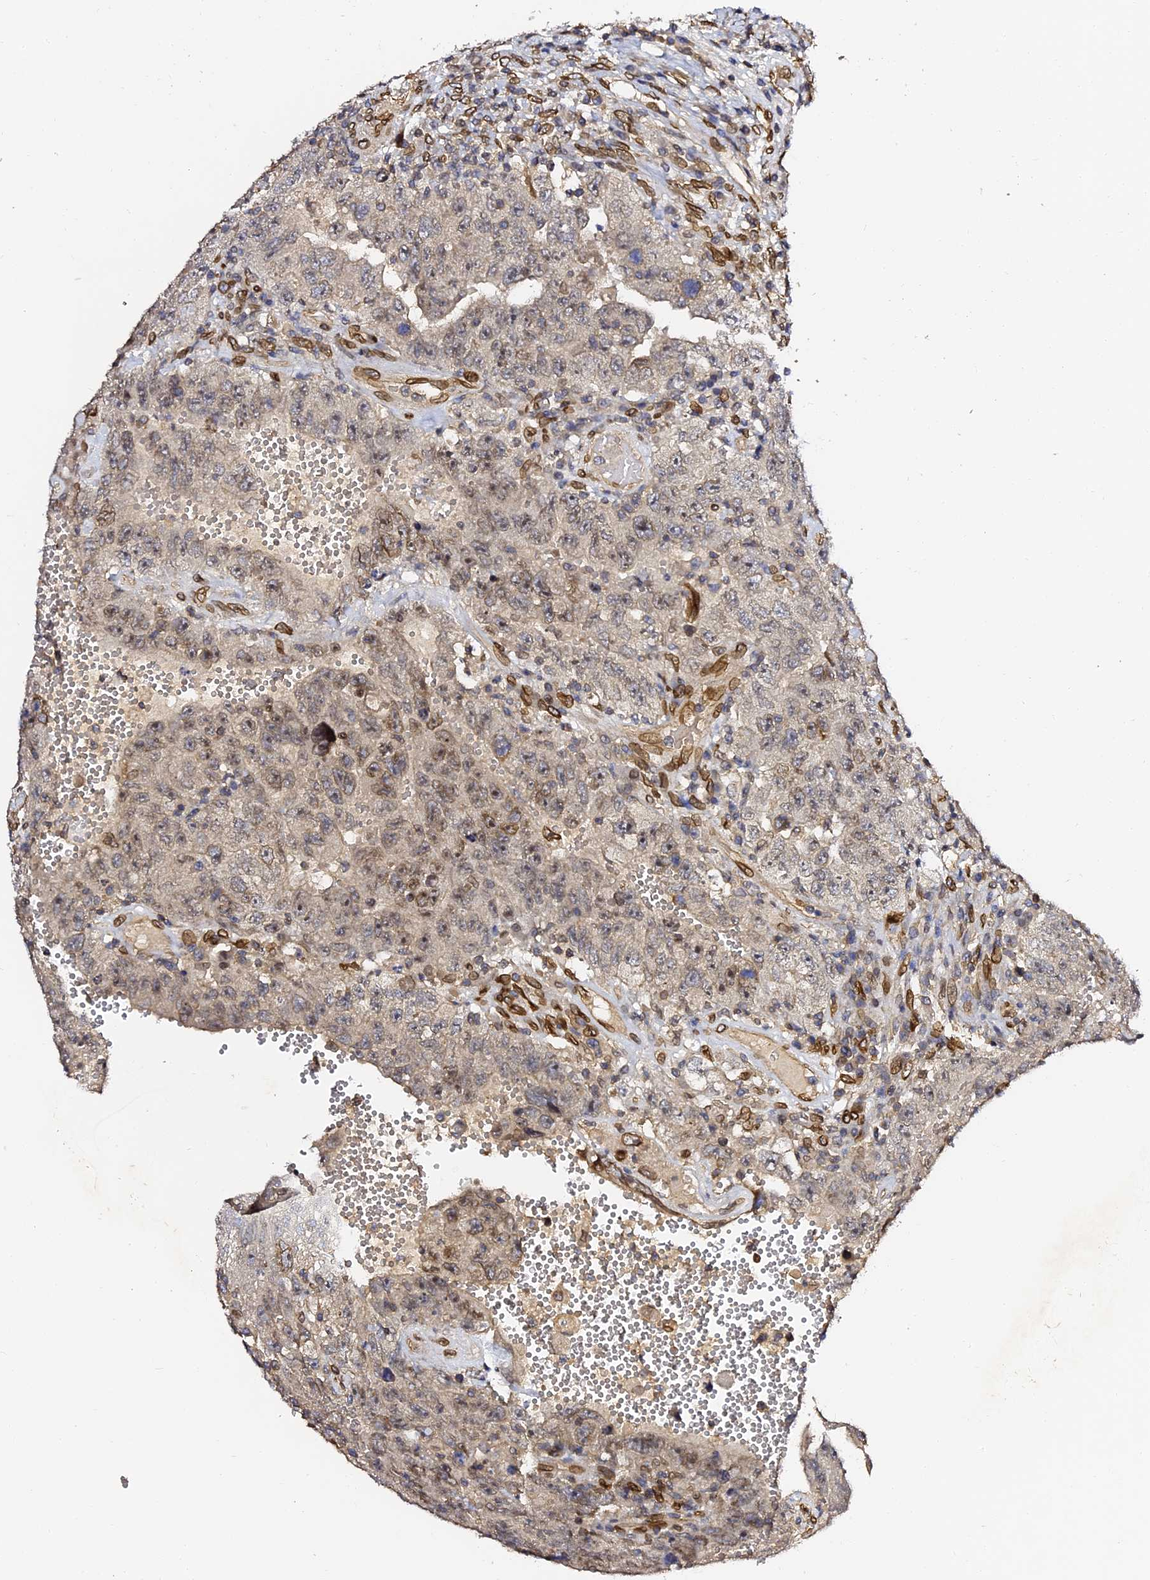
{"staining": {"intensity": "moderate", "quantity": "<25%", "location": "cytoplasmic/membranous,nuclear"}, "tissue": "testis cancer", "cell_type": "Tumor cells", "image_type": "cancer", "snomed": [{"axis": "morphology", "description": "Carcinoma, Embryonal, NOS"}, {"axis": "topography", "description": "Testis"}], "caption": "Immunohistochemical staining of human testis cancer displays low levels of moderate cytoplasmic/membranous and nuclear protein staining in approximately <25% of tumor cells.", "gene": "ANAPC5", "patient": {"sex": "male", "age": 26}}